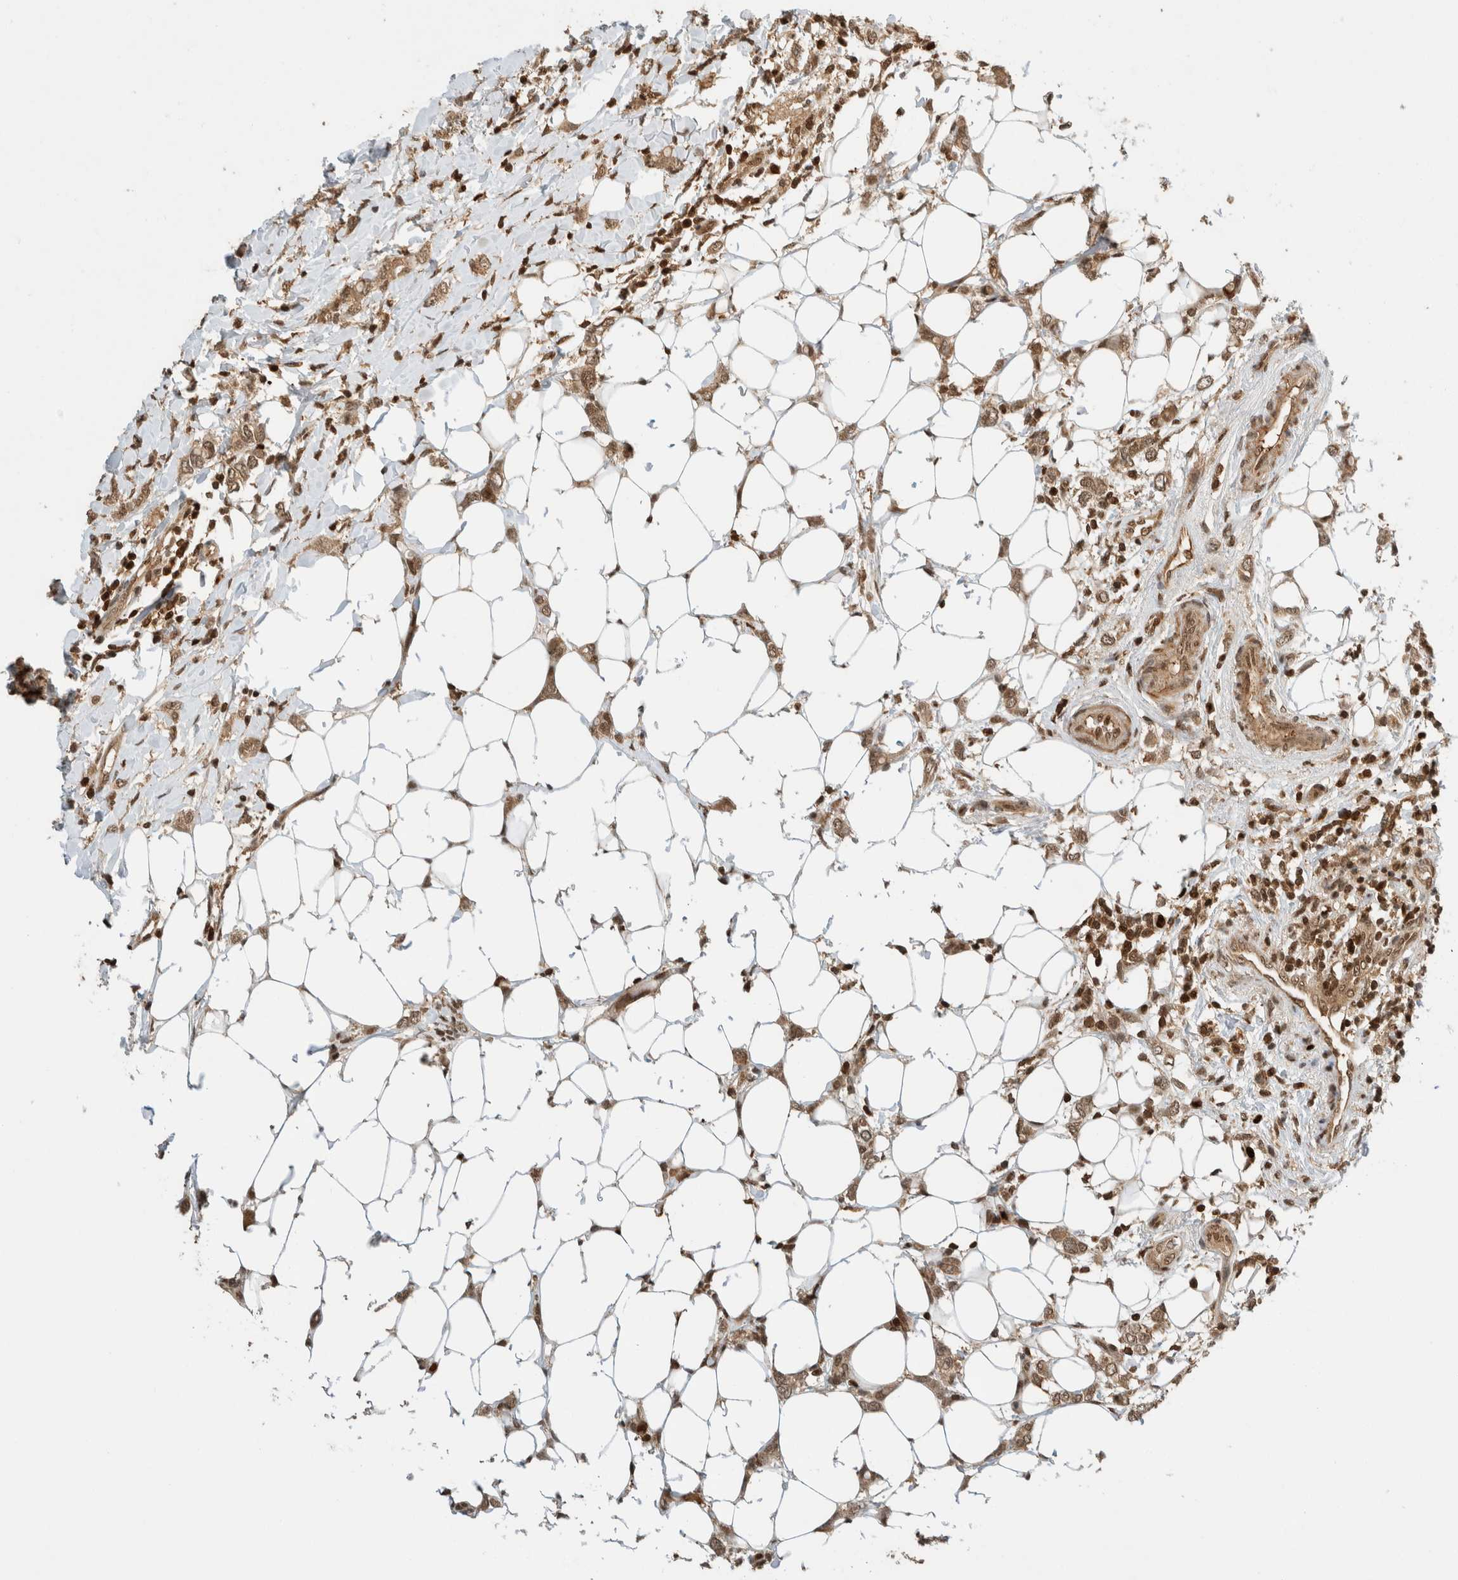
{"staining": {"intensity": "moderate", "quantity": ">75%", "location": "cytoplasmic/membranous,nuclear"}, "tissue": "breast cancer", "cell_type": "Tumor cells", "image_type": "cancer", "snomed": [{"axis": "morphology", "description": "Normal tissue, NOS"}, {"axis": "morphology", "description": "Lobular carcinoma"}, {"axis": "topography", "description": "Breast"}], "caption": "Human breast lobular carcinoma stained with a brown dye reveals moderate cytoplasmic/membranous and nuclear positive staining in about >75% of tumor cells.", "gene": "SNRNP40", "patient": {"sex": "female", "age": 47}}